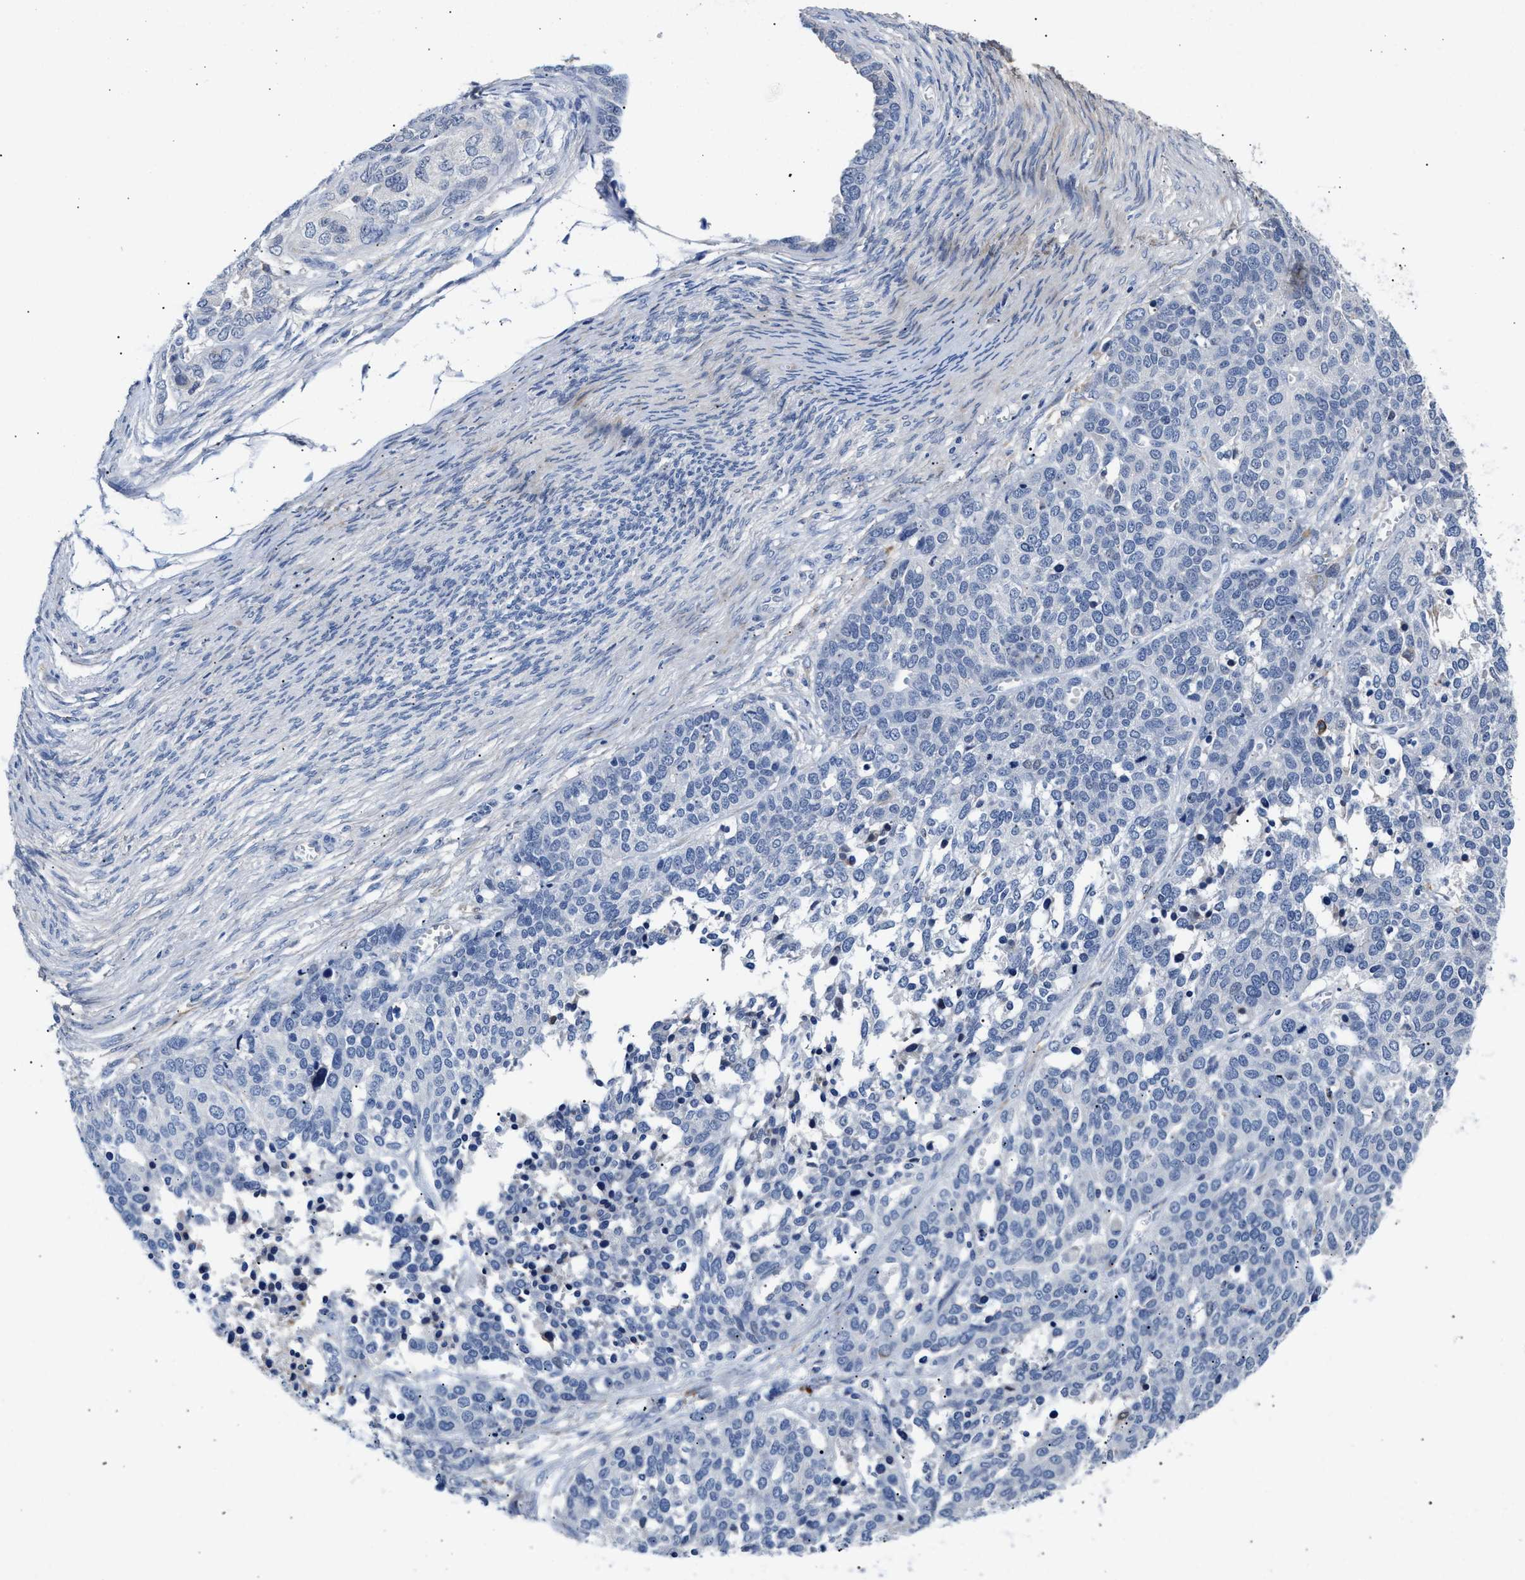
{"staining": {"intensity": "negative", "quantity": "none", "location": "none"}, "tissue": "ovarian cancer", "cell_type": "Tumor cells", "image_type": "cancer", "snomed": [{"axis": "morphology", "description": "Cystadenocarcinoma, serous, NOS"}, {"axis": "topography", "description": "Ovary"}], "caption": "Human ovarian cancer (serous cystadenocarcinoma) stained for a protein using IHC shows no expression in tumor cells.", "gene": "ACTL7B", "patient": {"sex": "female", "age": 44}}